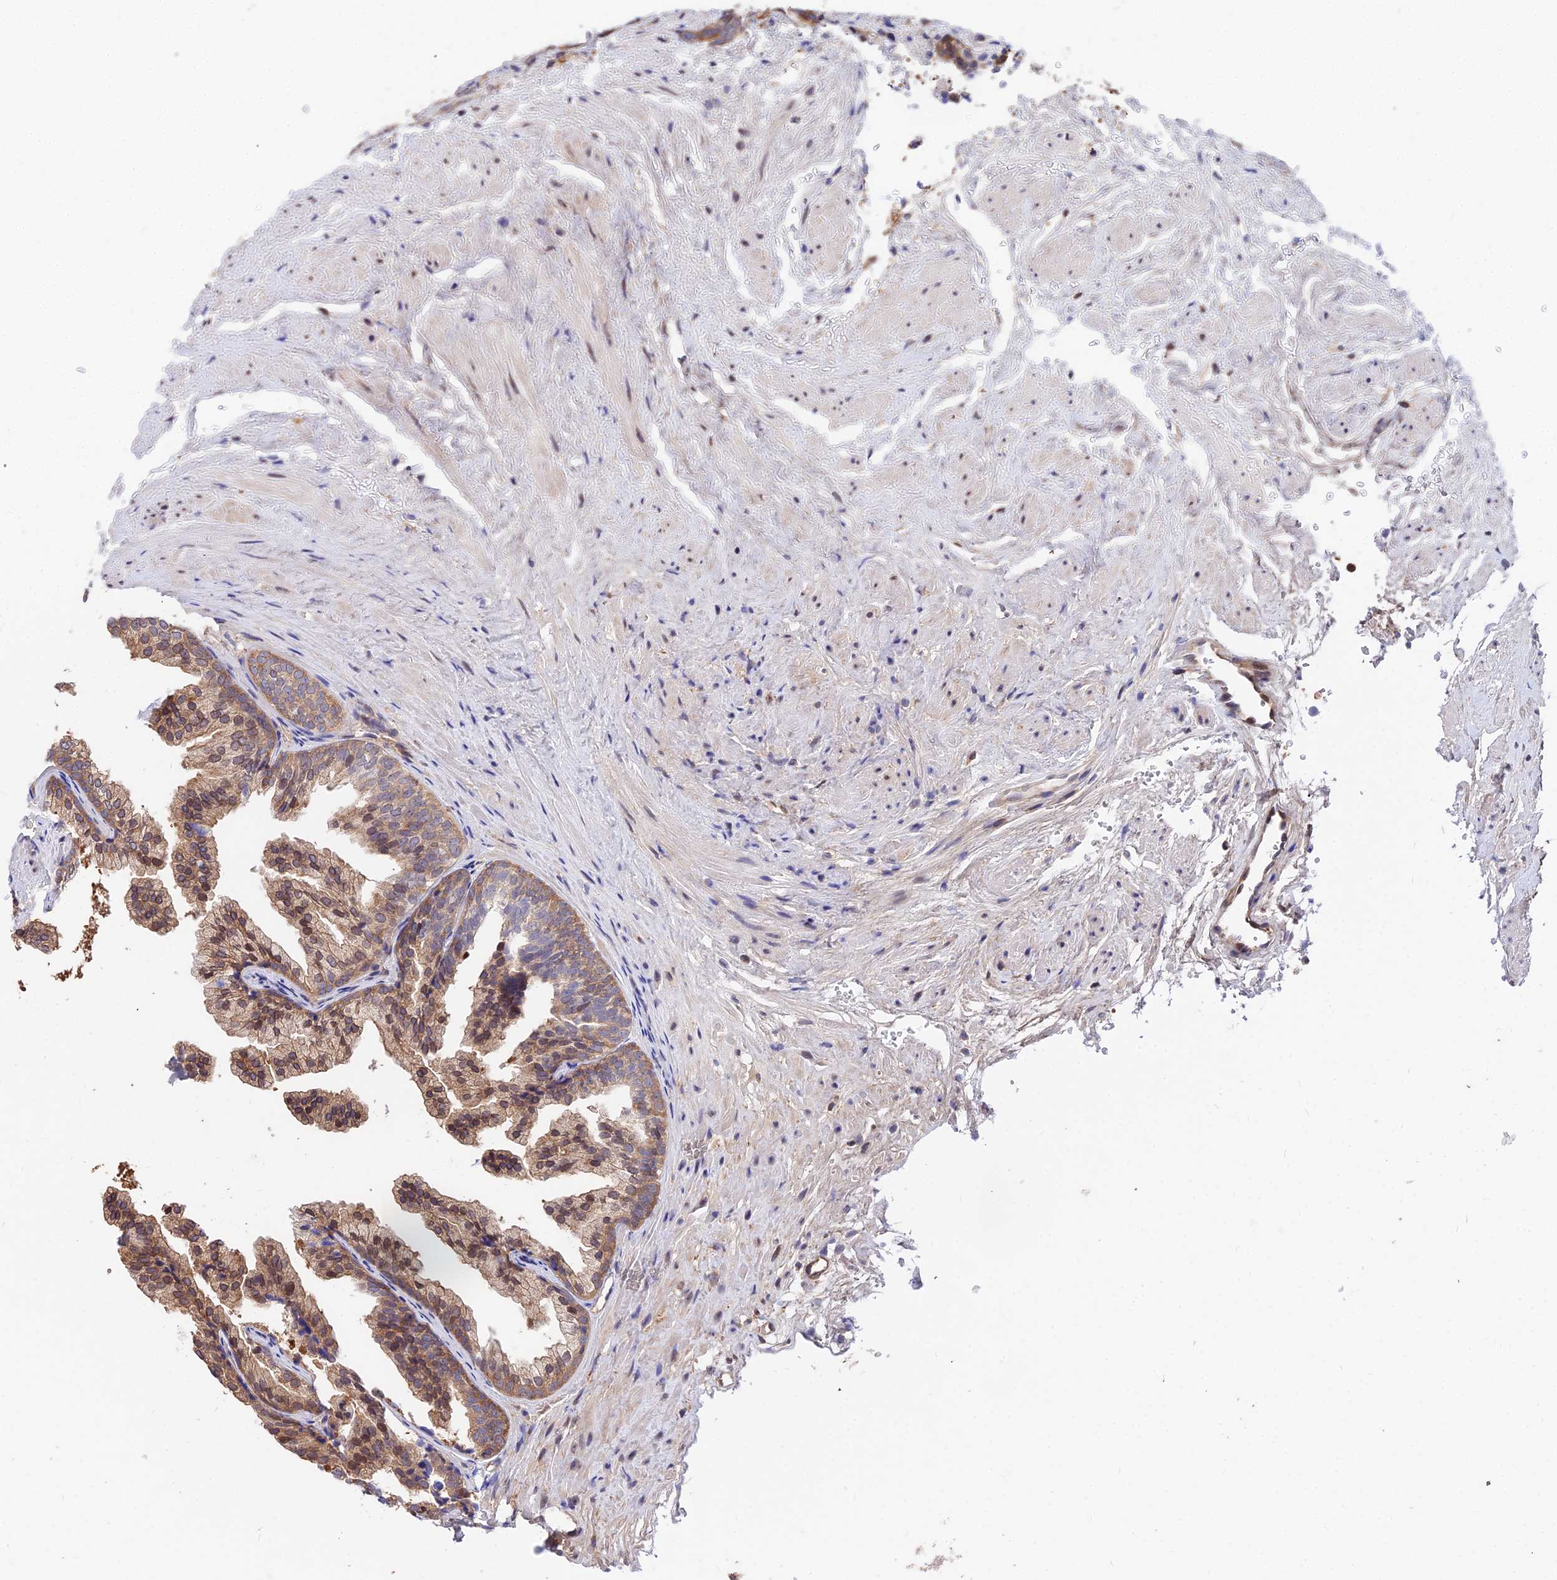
{"staining": {"intensity": "moderate", "quantity": ">75%", "location": "cytoplasmic/membranous,nuclear"}, "tissue": "prostate", "cell_type": "Glandular cells", "image_type": "normal", "snomed": [{"axis": "morphology", "description": "Normal tissue, NOS"}, {"axis": "topography", "description": "Prostate"}], "caption": "Immunohistochemical staining of normal prostate demonstrates moderate cytoplasmic/membranous,nuclear protein expression in about >75% of glandular cells.", "gene": "INPP4A", "patient": {"sex": "male", "age": 76}}